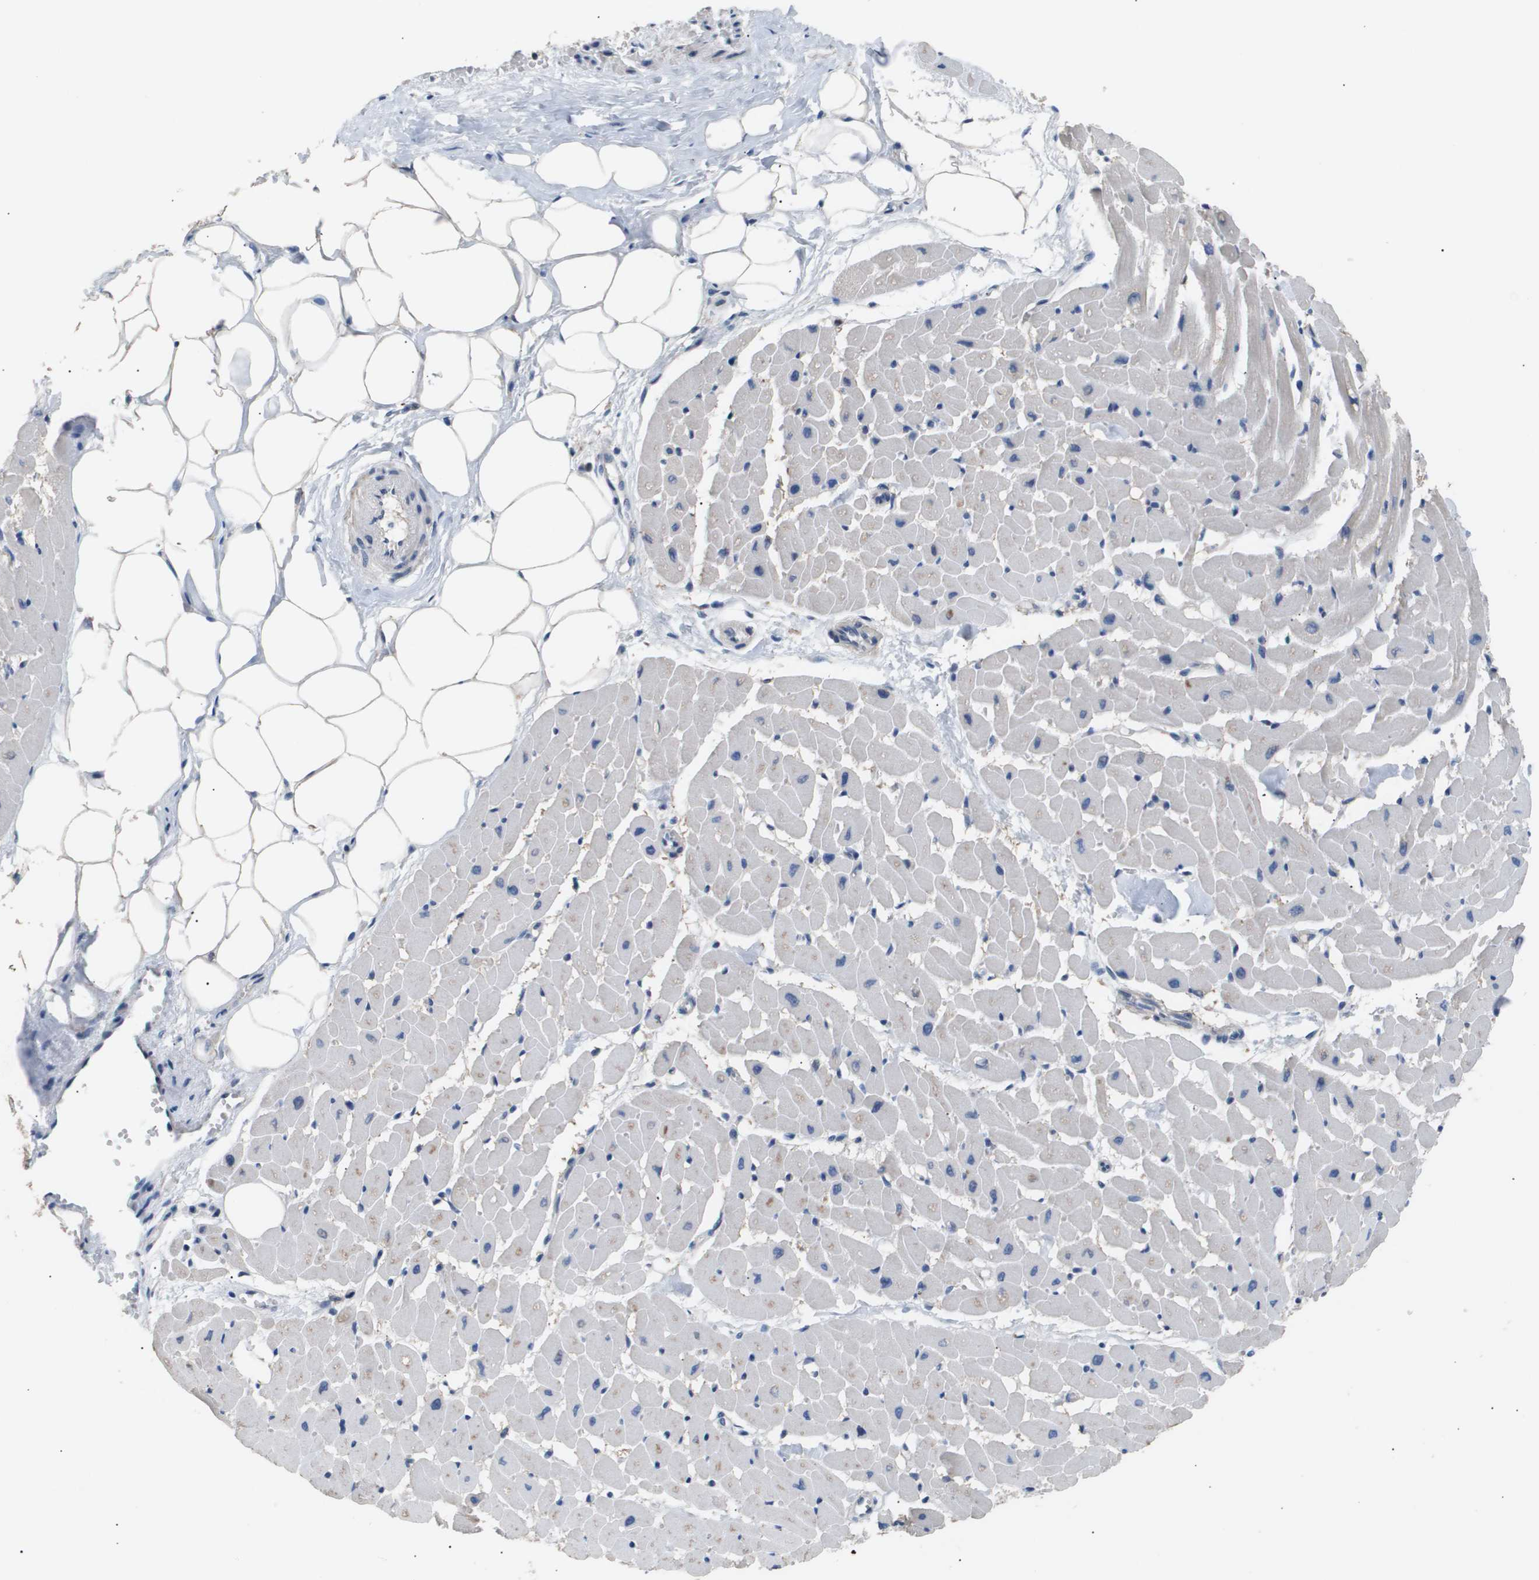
{"staining": {"intensity": "weak", "quantity": "<25%", "location": "cytoplasmic/membranous"}, "tissue": "heart muscle", "cell_type": "Cardiomyocytes", "image_type": "normal", "snomed": [{"axis": "morphology", "description": "Normal tissue, NOS"}, {"axis": "topography", "description": "Heart"}], "caption": "High power microscopy micrograph of an immunohistochemistry (IHC) photomicrograph of unremarkable heart muscle, revealing no significant staining in cardiomyocytes.", "gene": "AKR1A1", "patient": {"sex": "female", "age": 19}}